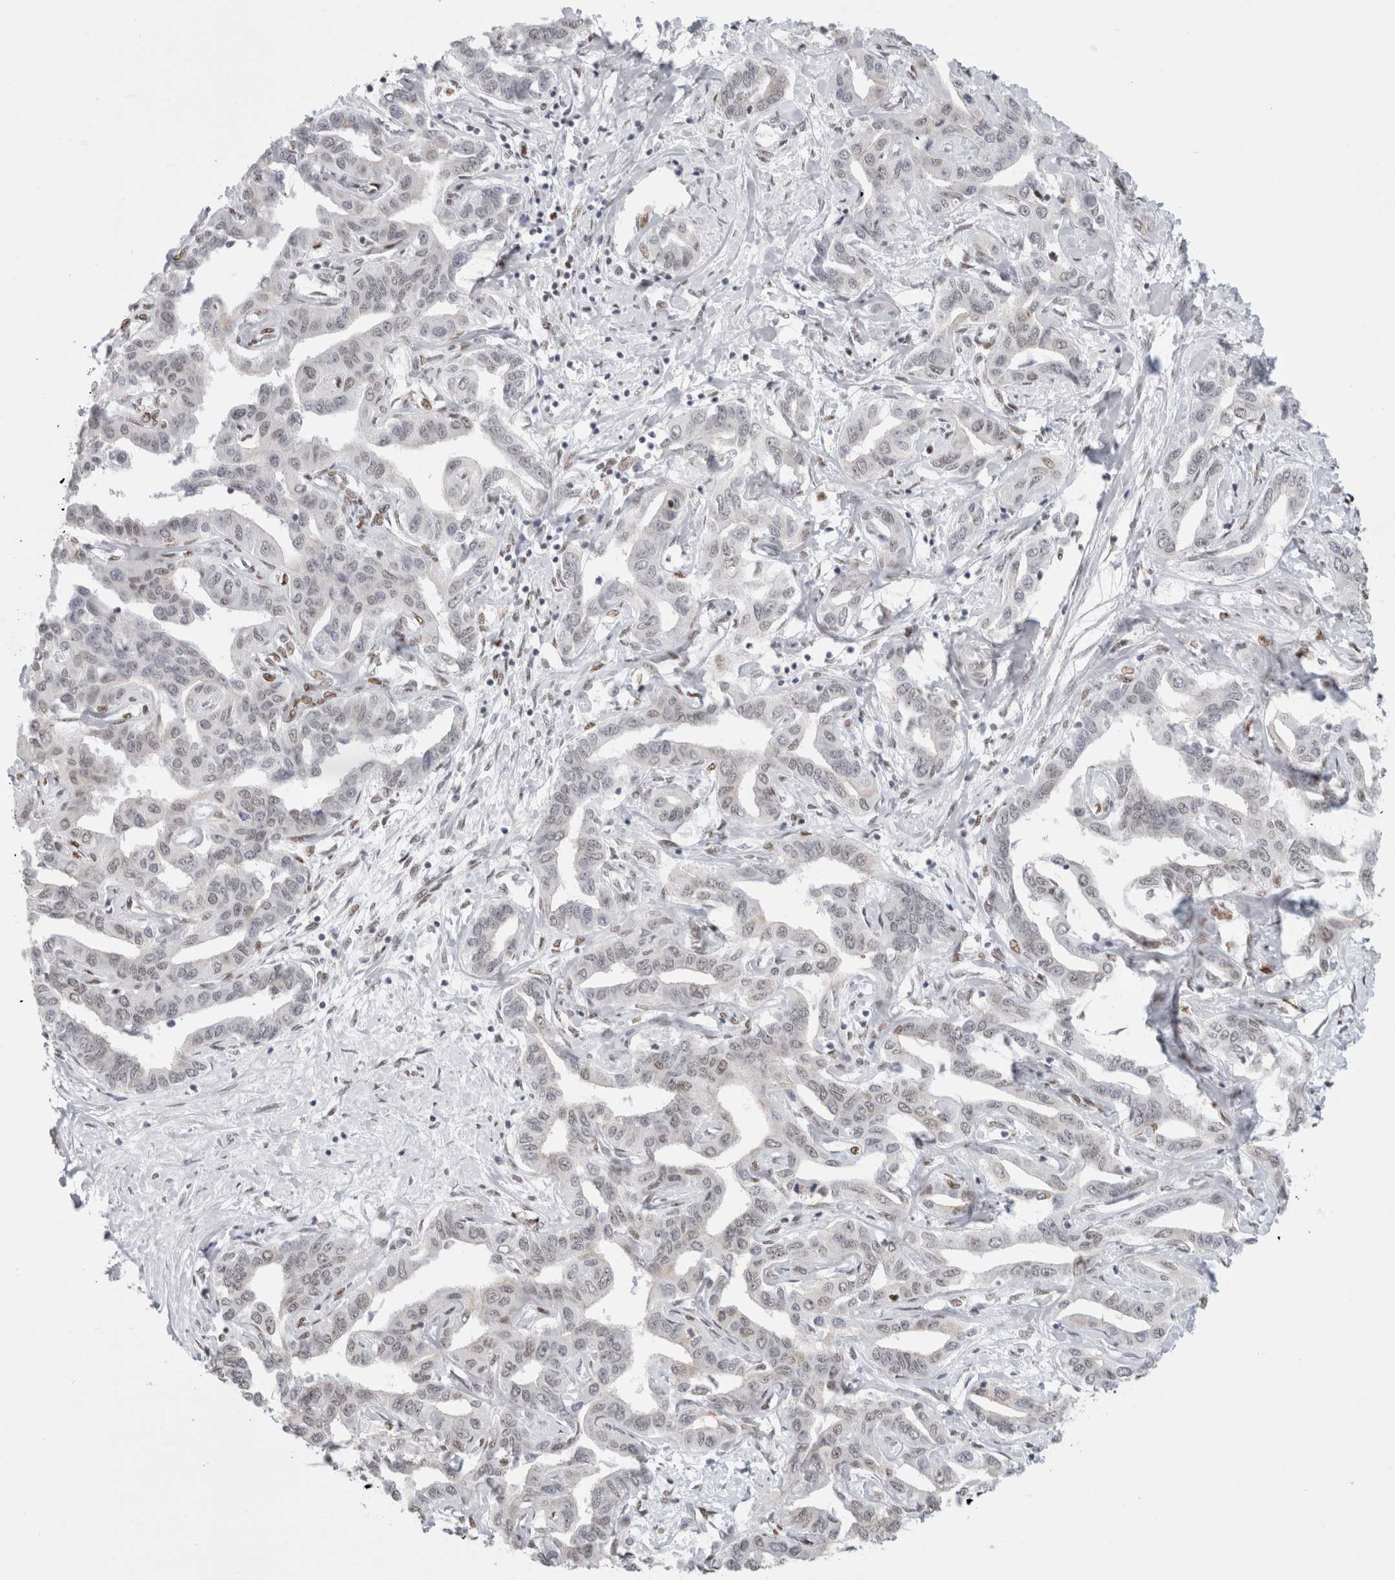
{"staining": {"intensity": "weak", "quantity": "25%-75%", "location": "nuclear"}, "tissue": "liver cancer", "cell_type": "Tumor cells", "image_type": "cancer", "snomed": [{"axis": "morphology", "description": "Cholangiocarcinoma"}, {"axis": "topography", "description": "Liver"}], "caption": "Protein staining of liver cholangiocarcinoma tissue demonstrates weak nuclear positivity in about 25%-75% of tumor cells. (DAB = brown stain, brightfield microscopy at high magnification).", "gene": "SMARCC1", "patient": {"sex": "male", "age": 59}}